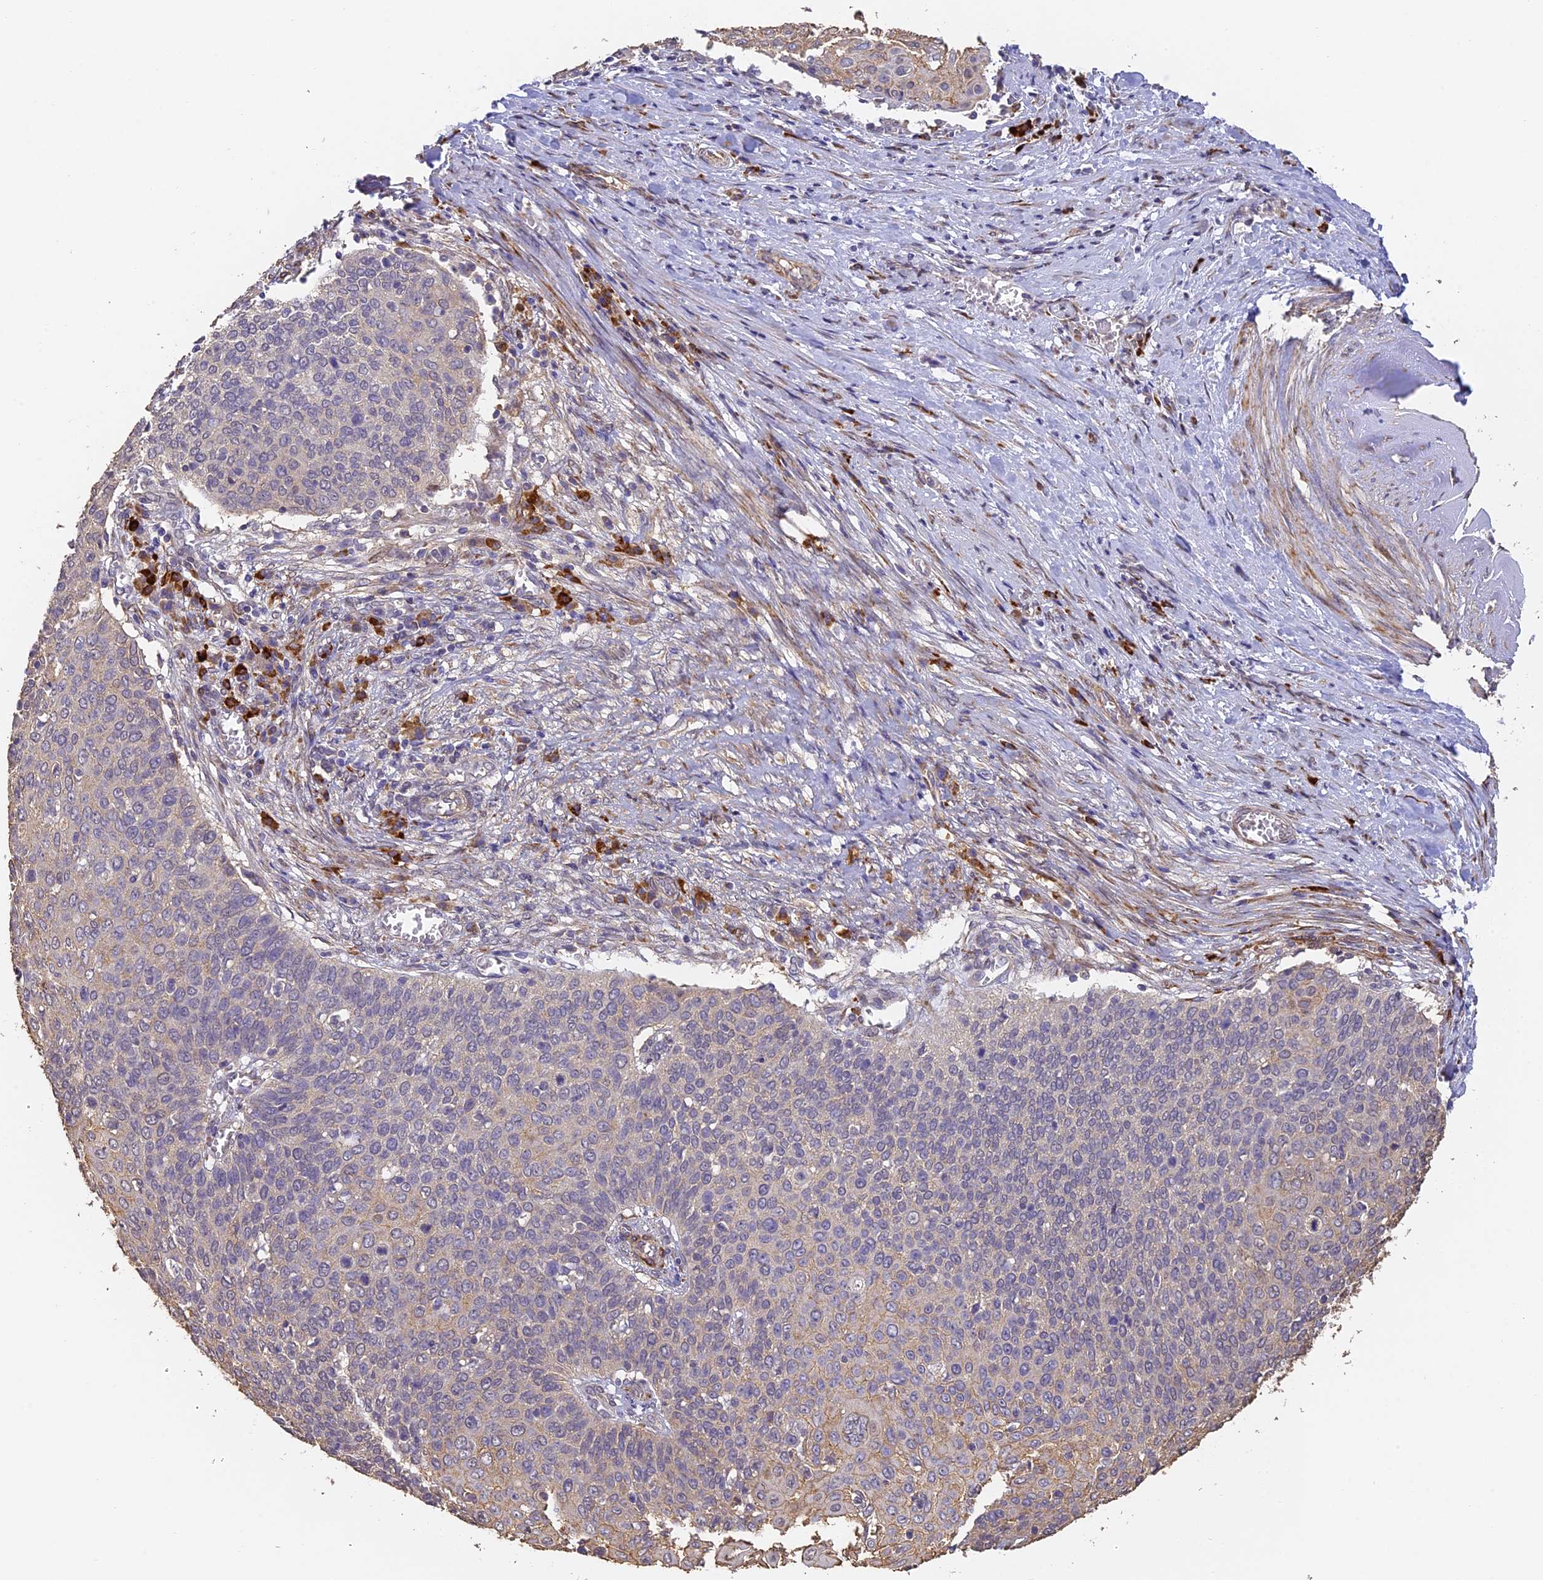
{"staining": {"intensity": "weak", "quantity": "<25%", "location": "cytoplasmic/membranous"}, "tissue": "cervical cancer", "cell_type": "Tumor cells", "image_type": "cancer", "snomed": [{"axis": "morphology", "description": "Squamous cell carcinoma, NOS"}, {"axis": "topography", "description": "Cervix"}], "caption": "Cervical squamous cell carcinoma was stained to show a protein in brown. There is no significant staining in tumor cells. (DAB (3,3'-diaminobenzidine) IHC with hematoxylin counter stain).", "gene": "SLC11A1", "patient": {"sex": "female", "age": 39}}